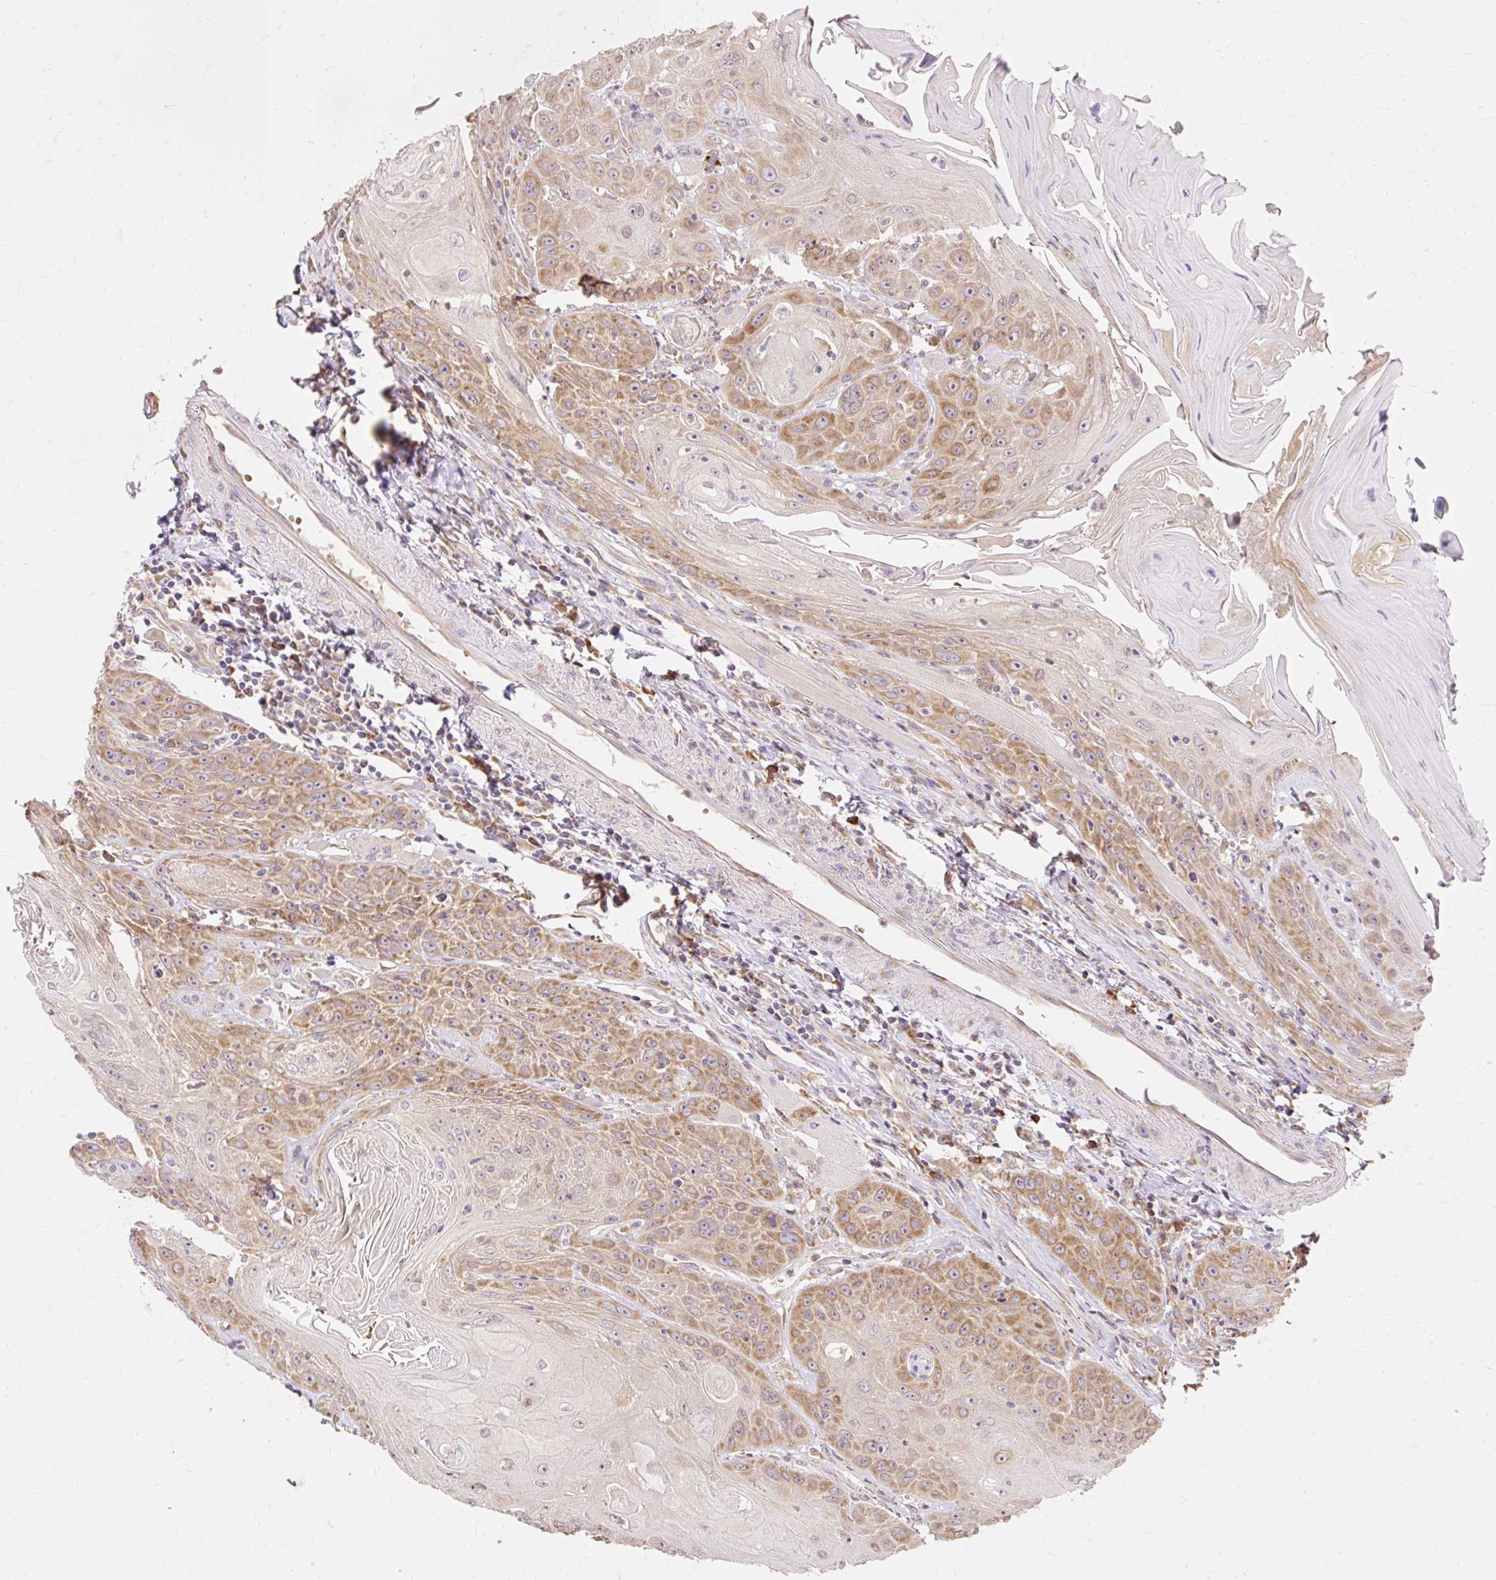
{"staining": {"intensity": "moderate", "quantity": ">75%", "location": "cytoplasmic/membranous"}, "tissue": "head and neck cancer", "cell_type": "Tumor cells", "image_type": "cancer", "snomed": [{"axis": "morphology", "description": "Squamous cell carcinoma, NOS"}, {"axis": "topography", "description": "Head-Neck"}], "caption": "Protein expression analysis of head and neck squamous cell carcinoma displays moderate cytoplasmic/membranous expression in approximately >75% of tumor cells.", "gene": "SEC63", "patient": {"sex": "female", "age": 59}}